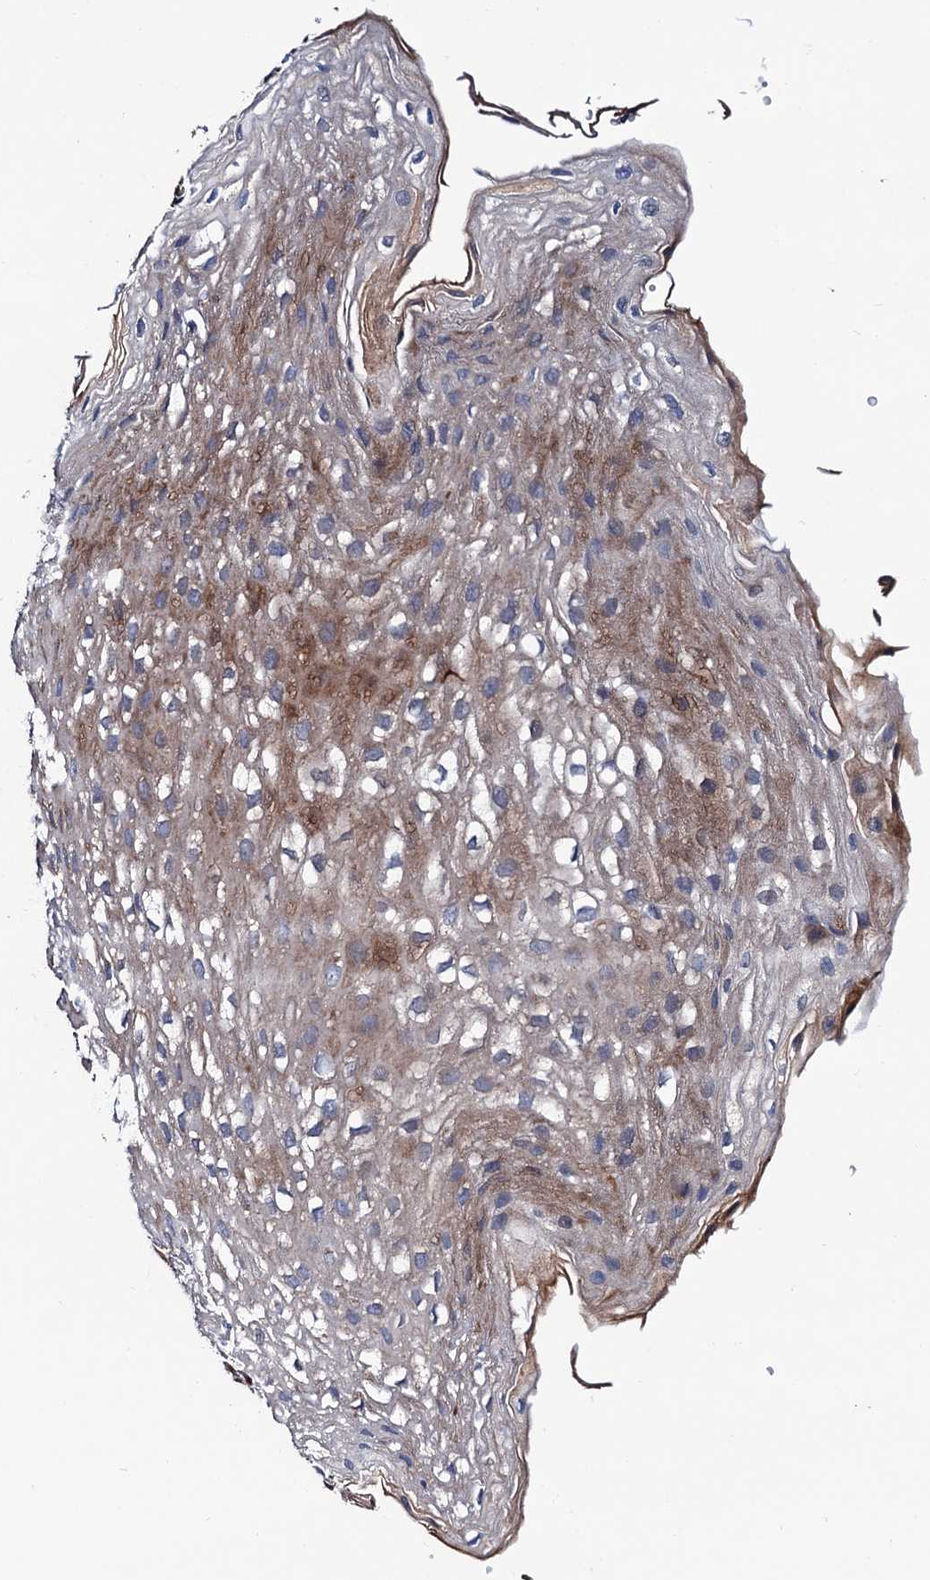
{"staining": {"intensity": "moderate", "quantity": "25%-75%", "location": "cytoplasmic/membranous"}, "tissue": "esophagus", "cell_type": "Squamous epithelial cells", "image_type": "normal", "snomed": [{"axis": "morphology", "description": "Normal tissue, NOS"}, {"axis": "topography", "description": "Esophagus"}], "caption": "A high-resolution histopathology image shows immunohistochemistry staining of normal esophagus, which exhibits moderate cytoplasmic/membranous positivity in about 25%-75% of squamous epithelial cells.", "gene": "TRMT112", "patient": {"sex": "female", "age": 66}}